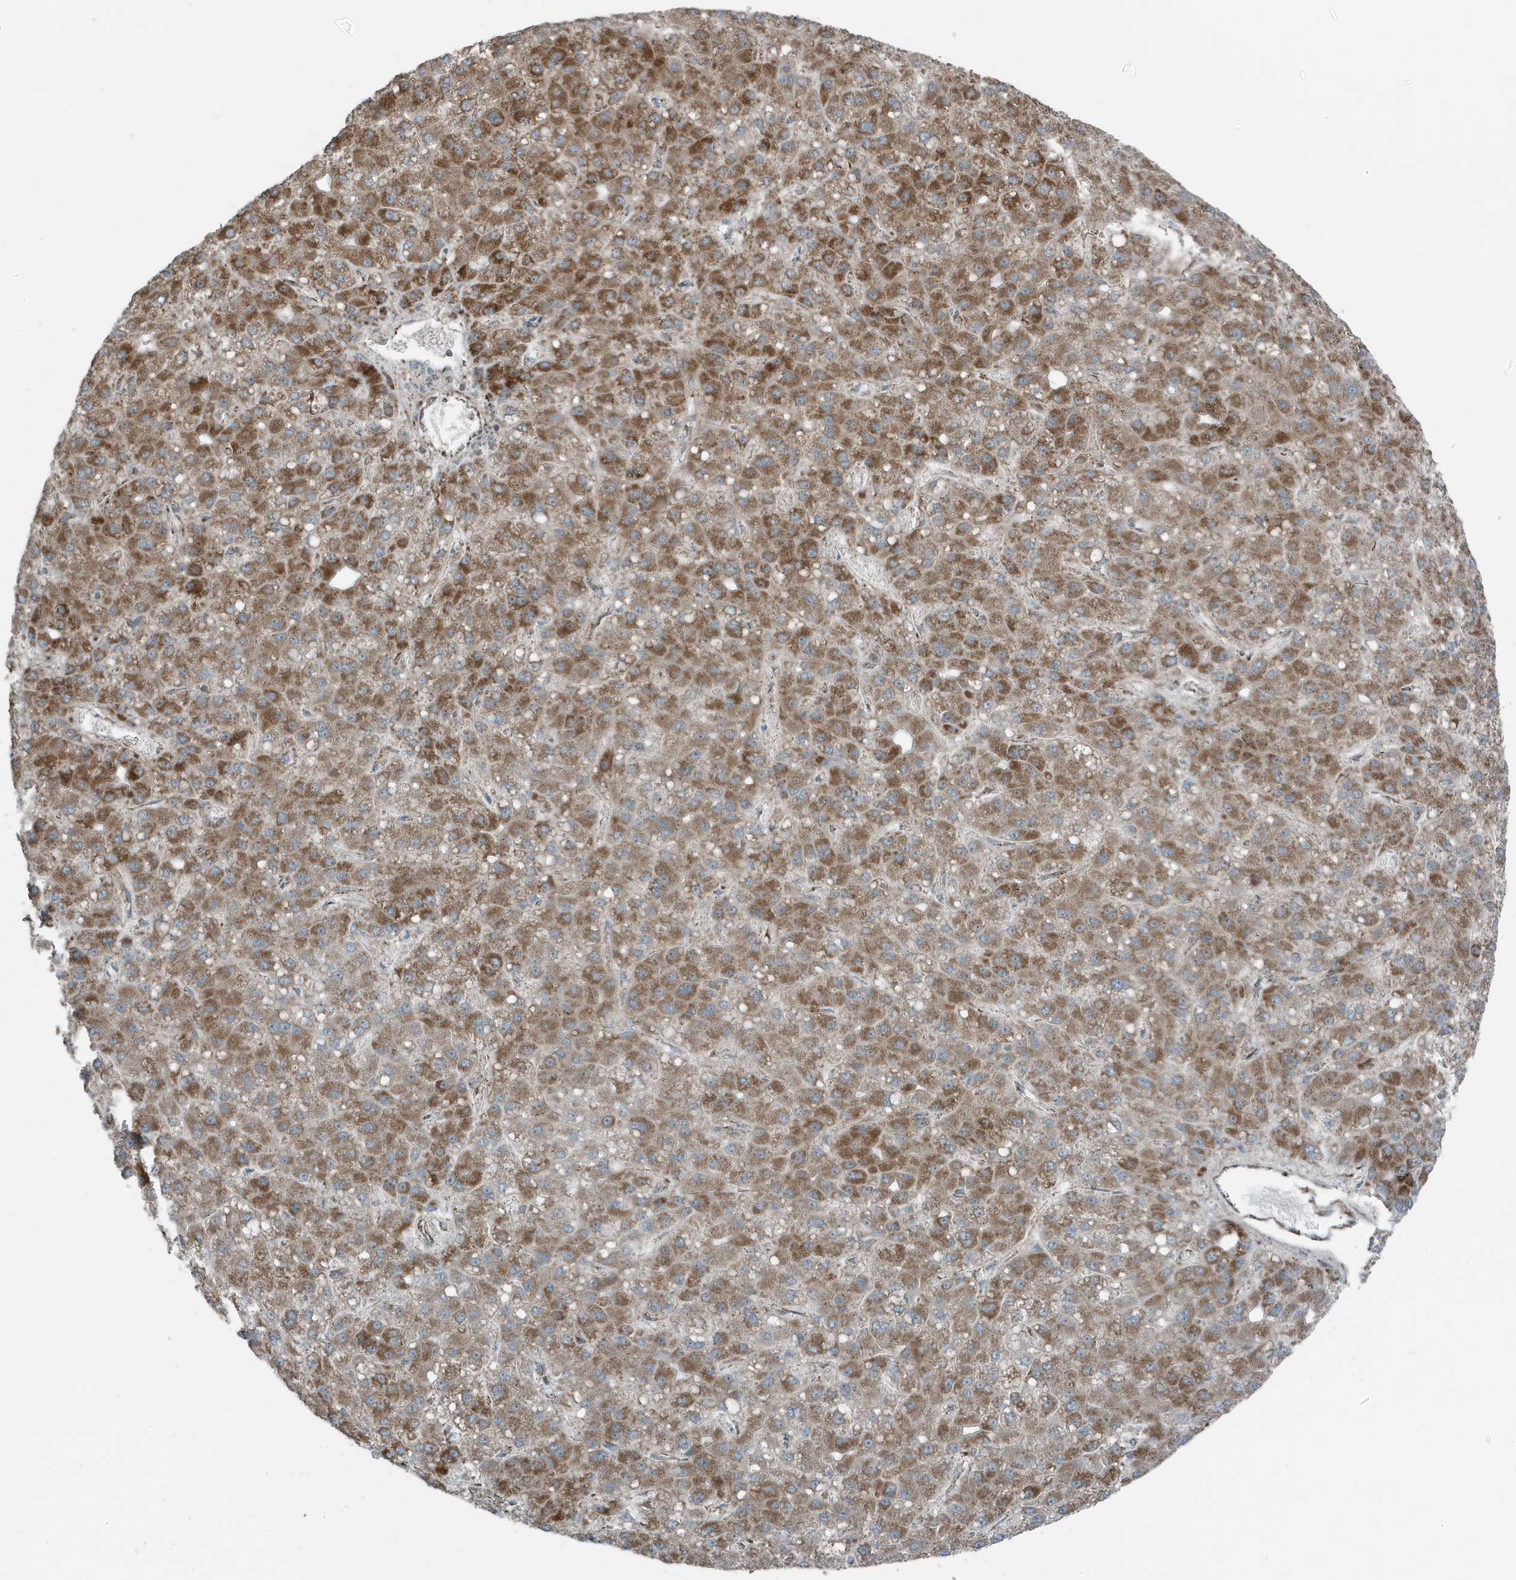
{"staining": {"intensity": "moderate", "quantity": ">75%", "location": "cytoplasmic/membranous"}, "tissue": "liver cancer", "cell_type": "Tumor cells", "image_type": "cancer", "snomed": [{"axis": "morphology", "description": "Carcinoma, Hepatocellular, NOS"}, {"axis": "topography", "description": "Liver"}], "caption": "Immunohistochemical staining of human liver hepatocellular carcinoma displays medium levels of moderate cytoplasmic/membranous protein positivity in about >75% of tumor cells.", "gene": "GOLGA4", "patient": {"sex": "male", "age": 67}}